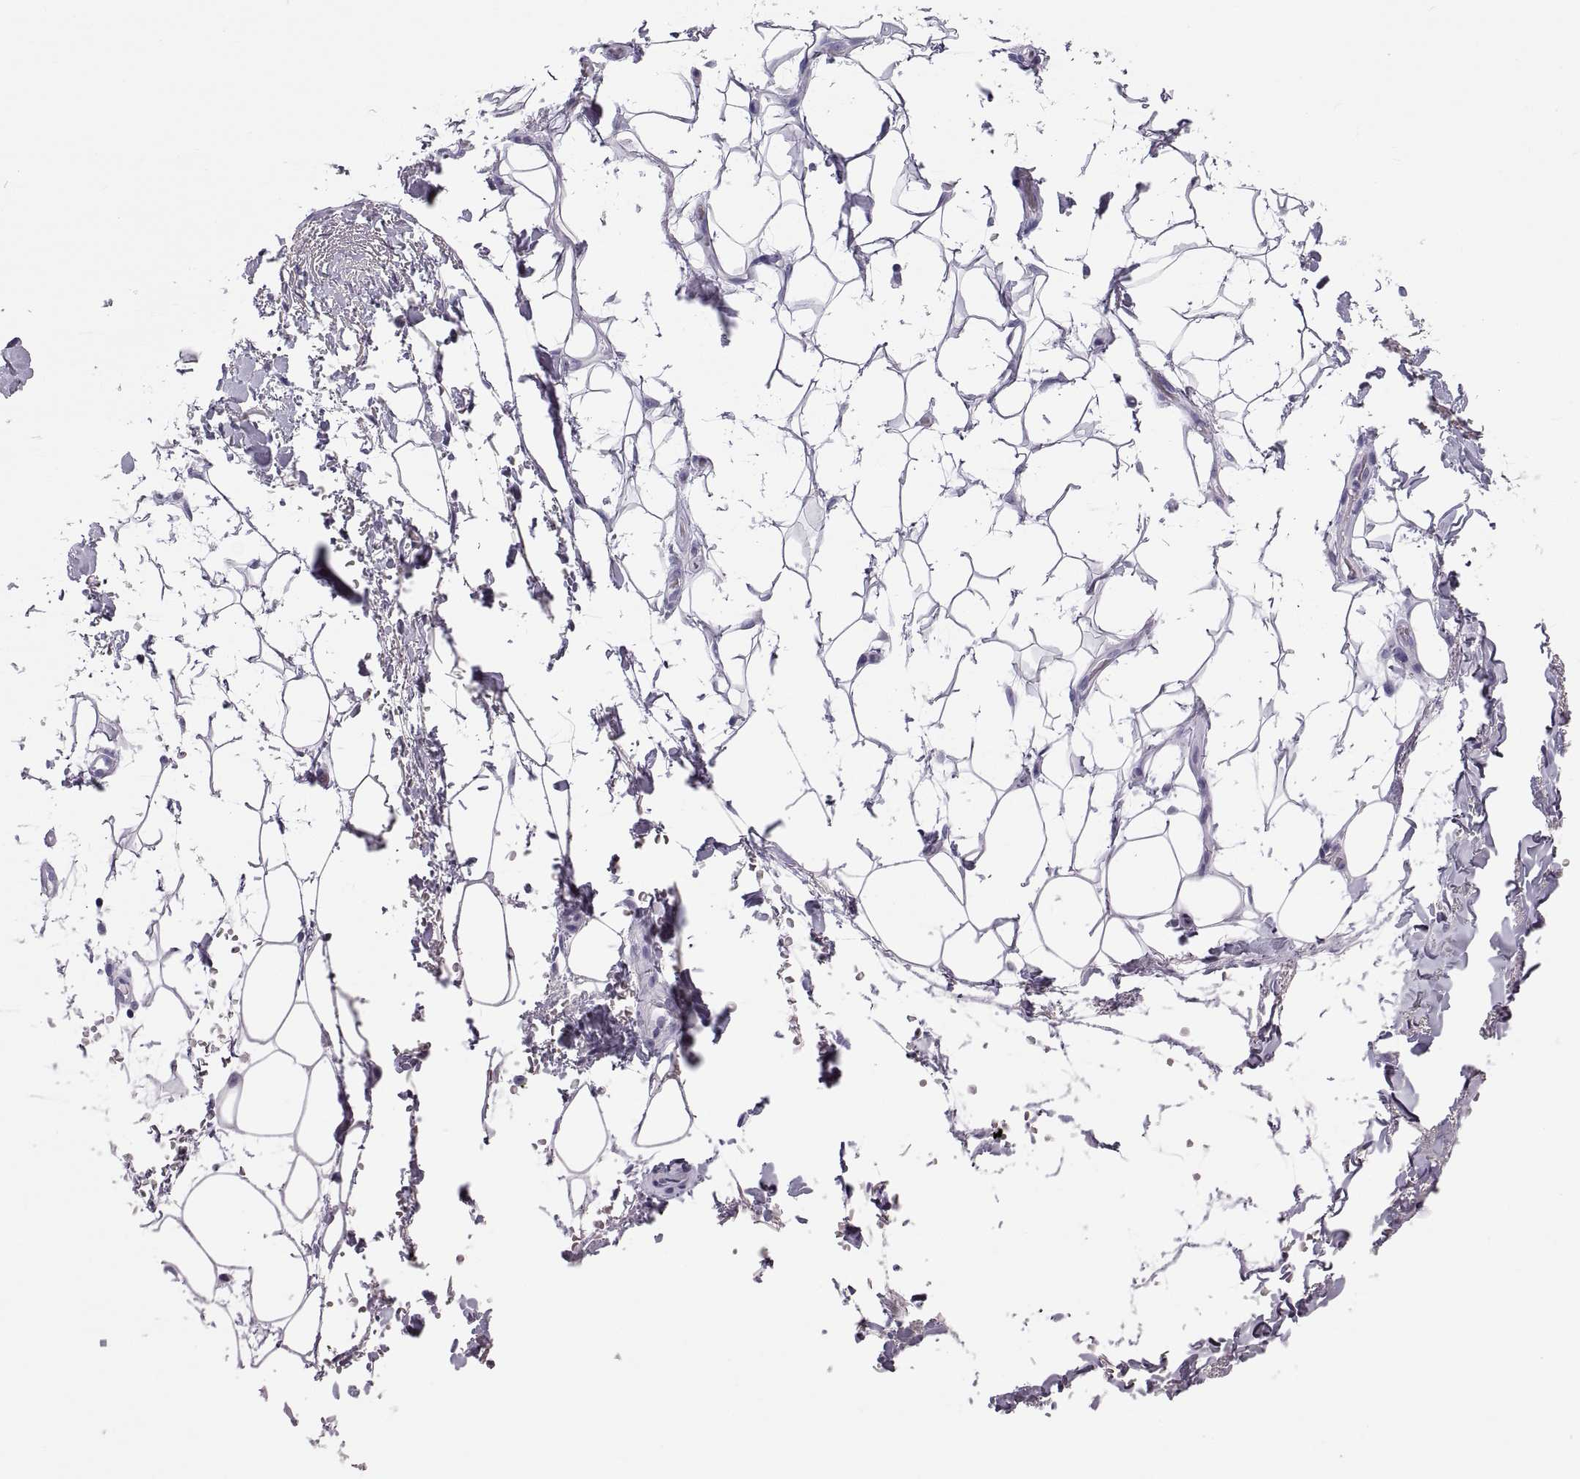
{"staining": {"intensity": "negative", "quantity": "none", "location": "none"}, "tissue": "adipose tissue", "cell_type": "Adipocytes", "image_type": "normal", "snomed": [{"axis": "morphology", "description": "Normal tissue, NOS"}, {"axis": "topography", "description": "Anal"}, {"axis": "topography", "description": "Peripheral nerve tissue"}], "caption": "Adipose tissue stained for a protein using immunohistochemistry (IHC) shows no positivity adipocytes.", "gene": "CT47A10", "patient": {"sex": "male", "age": 53}}